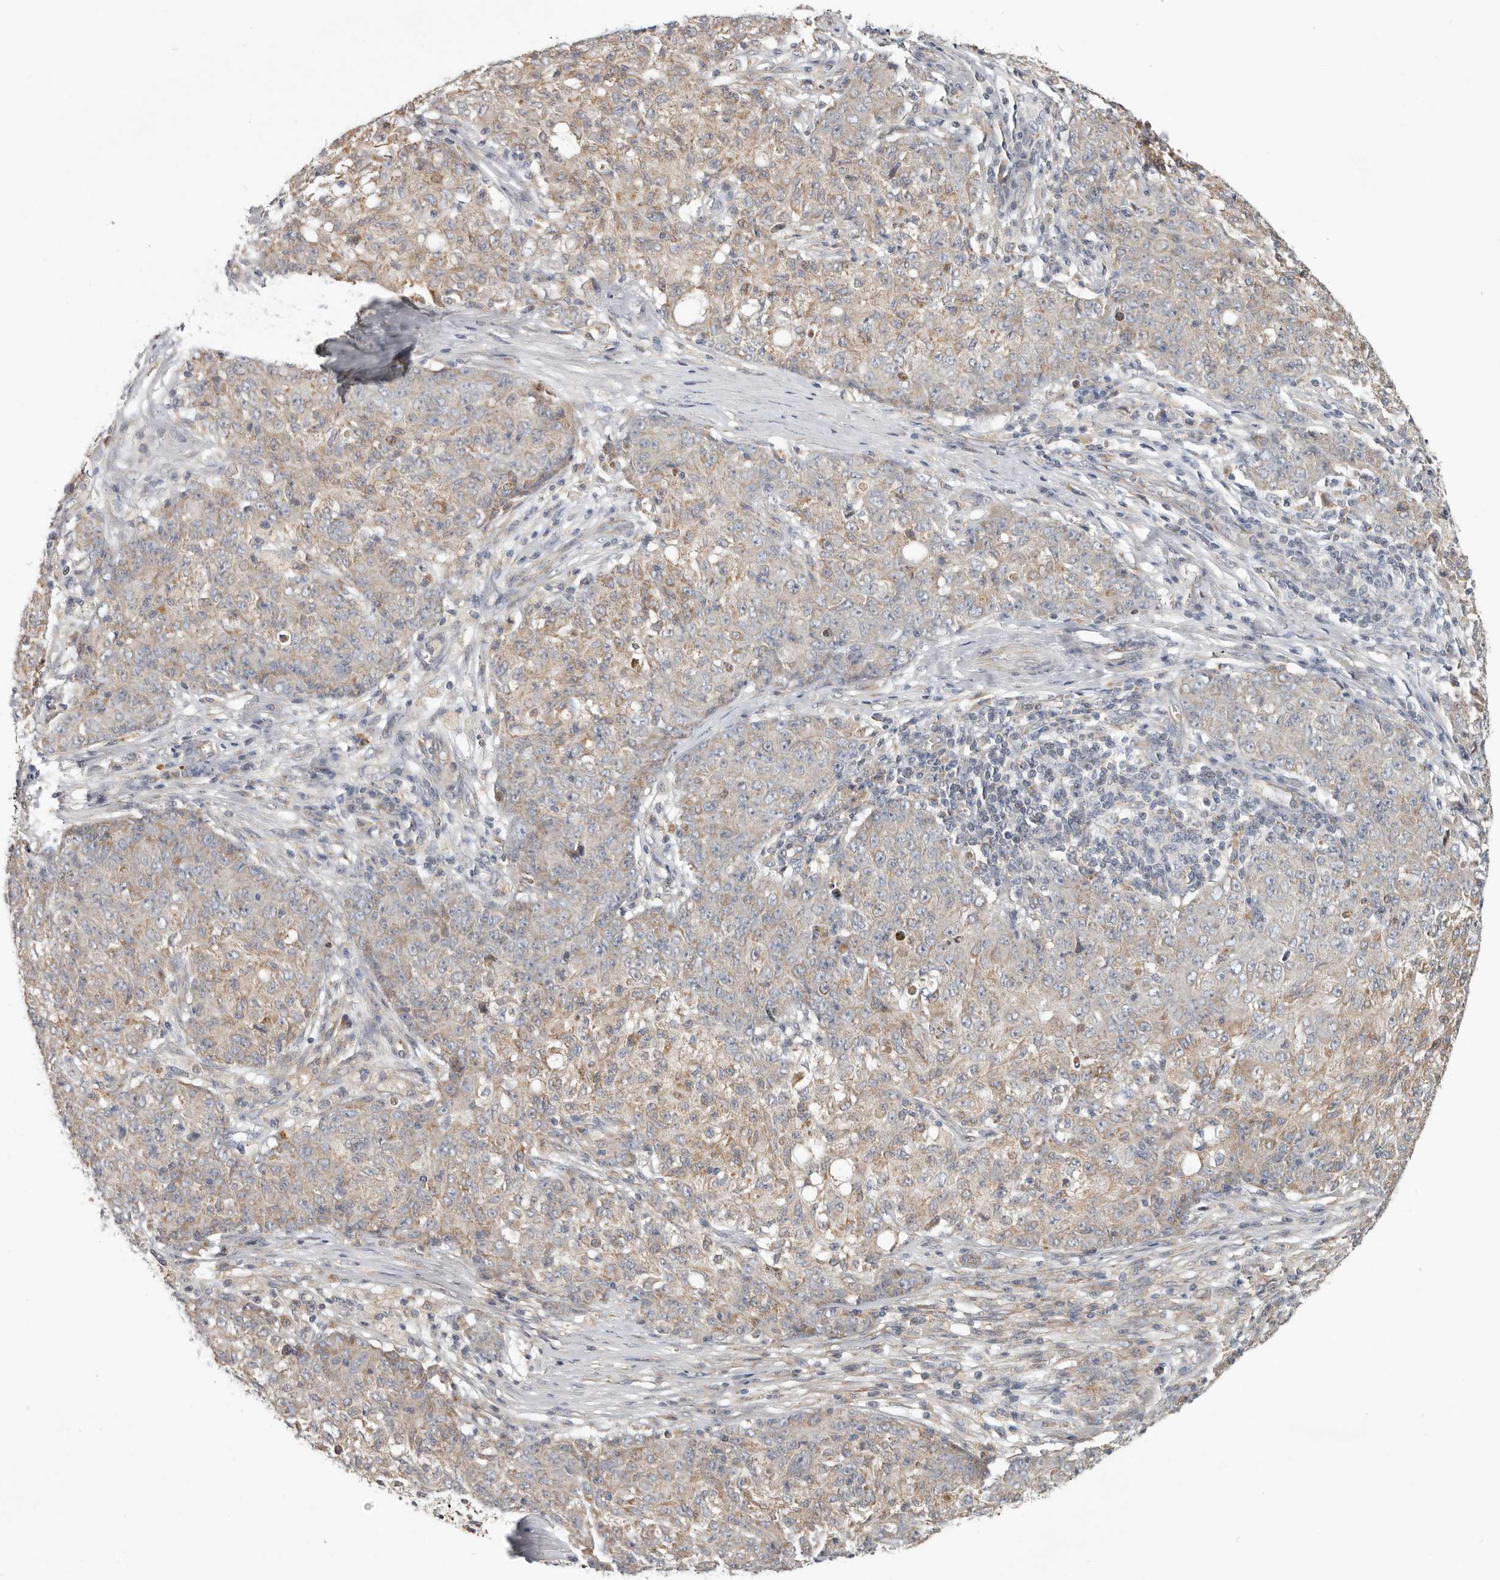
{"staining": {"intensity": "weak", "quantity": ">75%", "location": "cytoplasmic/membranous"}, "tissue": "ovarian cancer", "cell_type": "Tumor cells", "image_type": "cancer", "snomed": [{"axis": "morphology", "description": "Carcinoma, endometroid"}, {"axis": "topography", "description": "Ovary"}], "caption": "Human endometroid carcinoma (ovarian) stained for a protein (brown) displays weak cytoplasmic/membranous positive positivity in about >75% of tumor cells.", "gene": "UNK", "patient": {"sex": "female", "age": 42}}